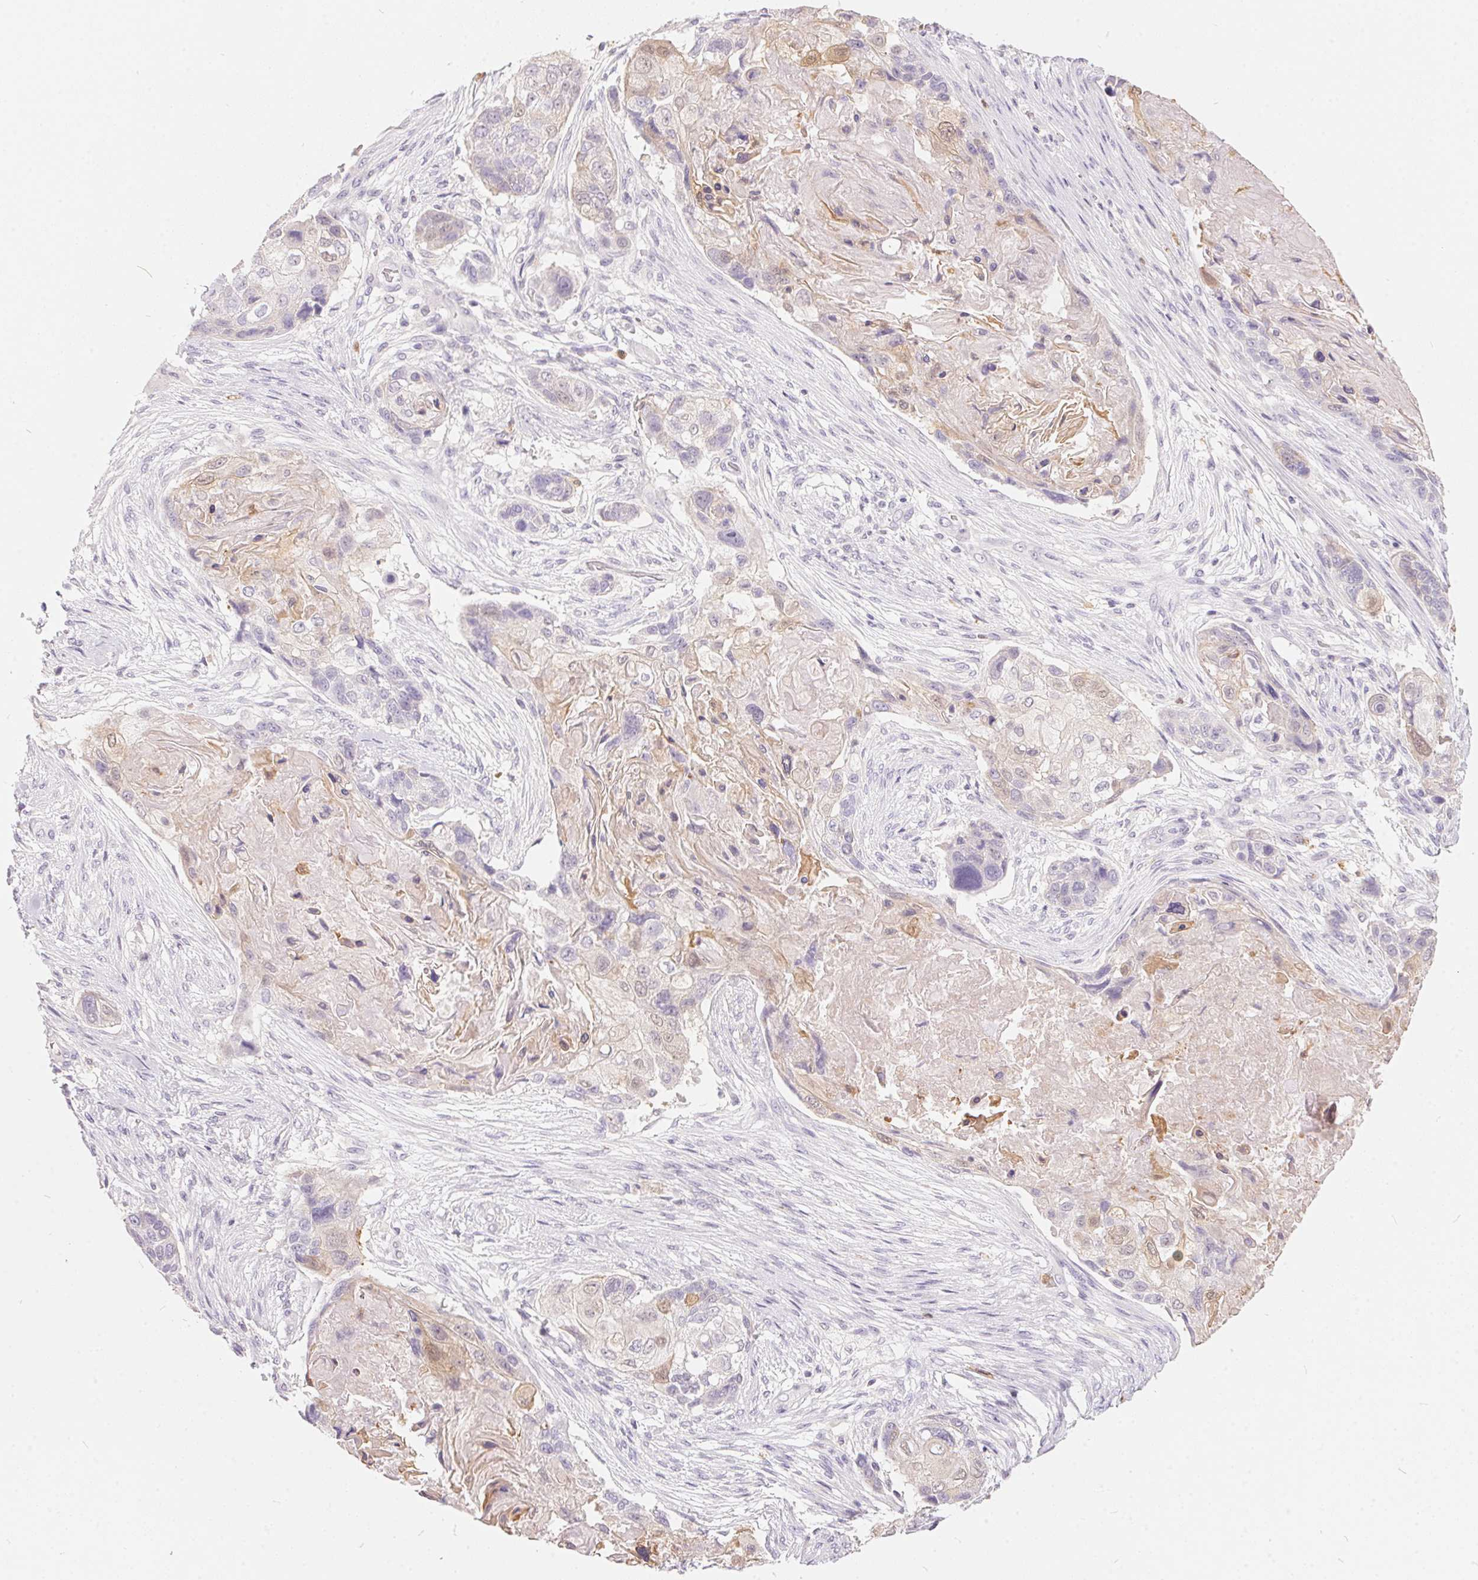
{"staining": {"intensity": "negative", "quantity": "none", "location": "none"}, "tissue": "lung cancer", "cell_type": "Tumor cells", "image_type": "cancer", "snomed": [{"axis": "morphology", "description": "Squamous cell carcinoma, NOS"}, {"axis": "topography", "description": "Lung"}], "caption": "A histopathology image of lung cancer stained for a protein shows no brown staining in tumor cells.", "gene": "SERPINB1", "patient": {"sex": "male", "age": 69}}